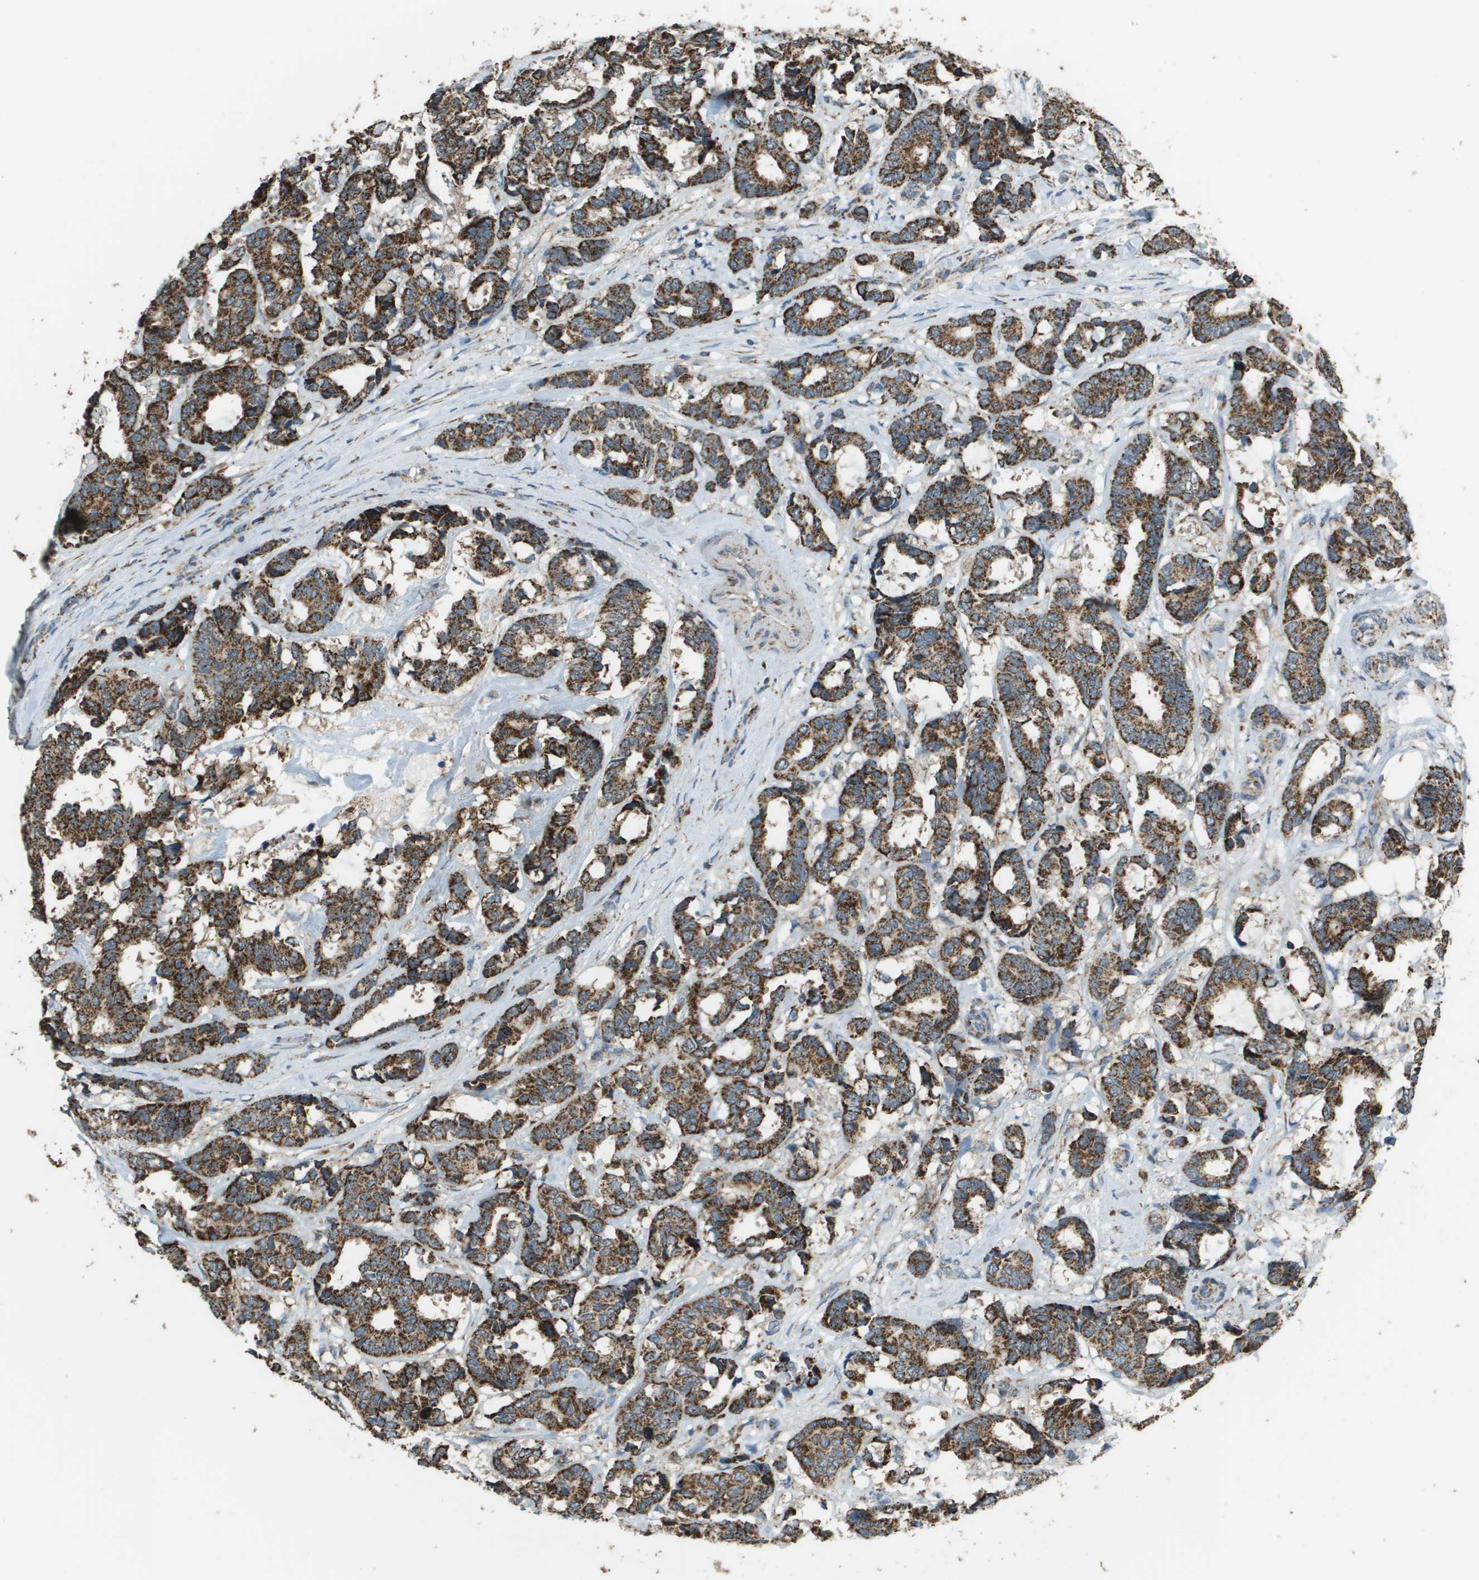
{"staining": {"intensity": "strong", "quantity": ">75%", "location": "cytoplasmic/membranous"}, "tissue": "breast cancer", "cell_type": "Tumor cells", "image_type": "cancer", "snomed": [{"axis": "morphology", "description": "Duct carcinoma"}, {"axis": "topography", "description": "Breast"}], "caption": "Breast cancer stained with a protein marker displays strong staining in tumor cells.", "gene": "FH", "patient": {"sex": "female", "age": 87}}